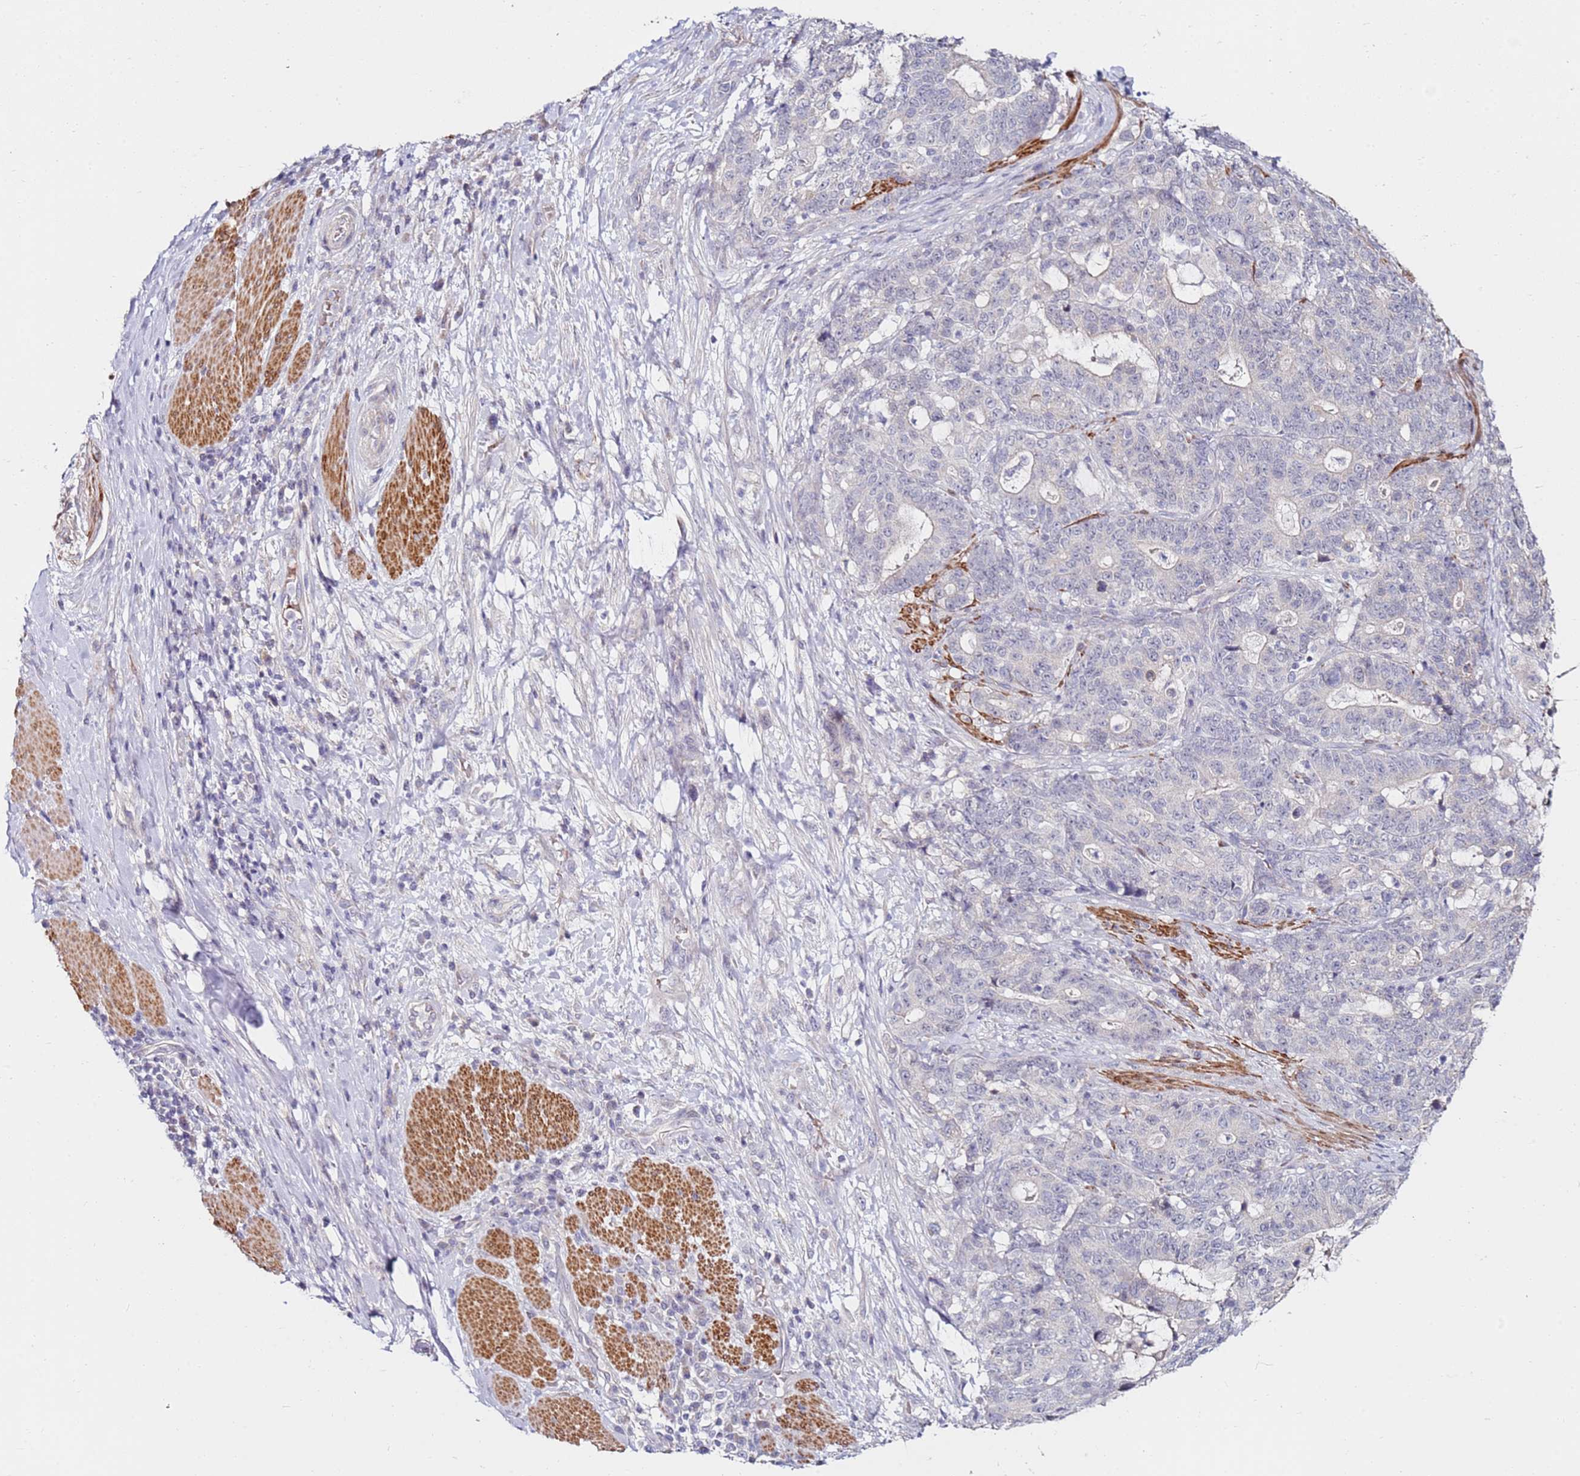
{"staining": {"intensity": "negative", "quantity": "none", "location": "none"}, "tissue": "stomach cancer", "cell_type": "Tumor cells", "image_type": "cancer", "snomed": [{"axis": "morphology", "description": "Normal tissue, NOS"}, {"axis": "morphology", "description": "Adenocarcinoma, NOS"}, {"axis": "topography", "description": "Stomach"}], "caption": "An image of stomach cancer (adenocarcinoma) stained for a protein reveals no brown staining in tumor cells. (DAB IHC, high magnification).", "gene": "RARS2", "patient": {"sex": "female", "age": 64}}